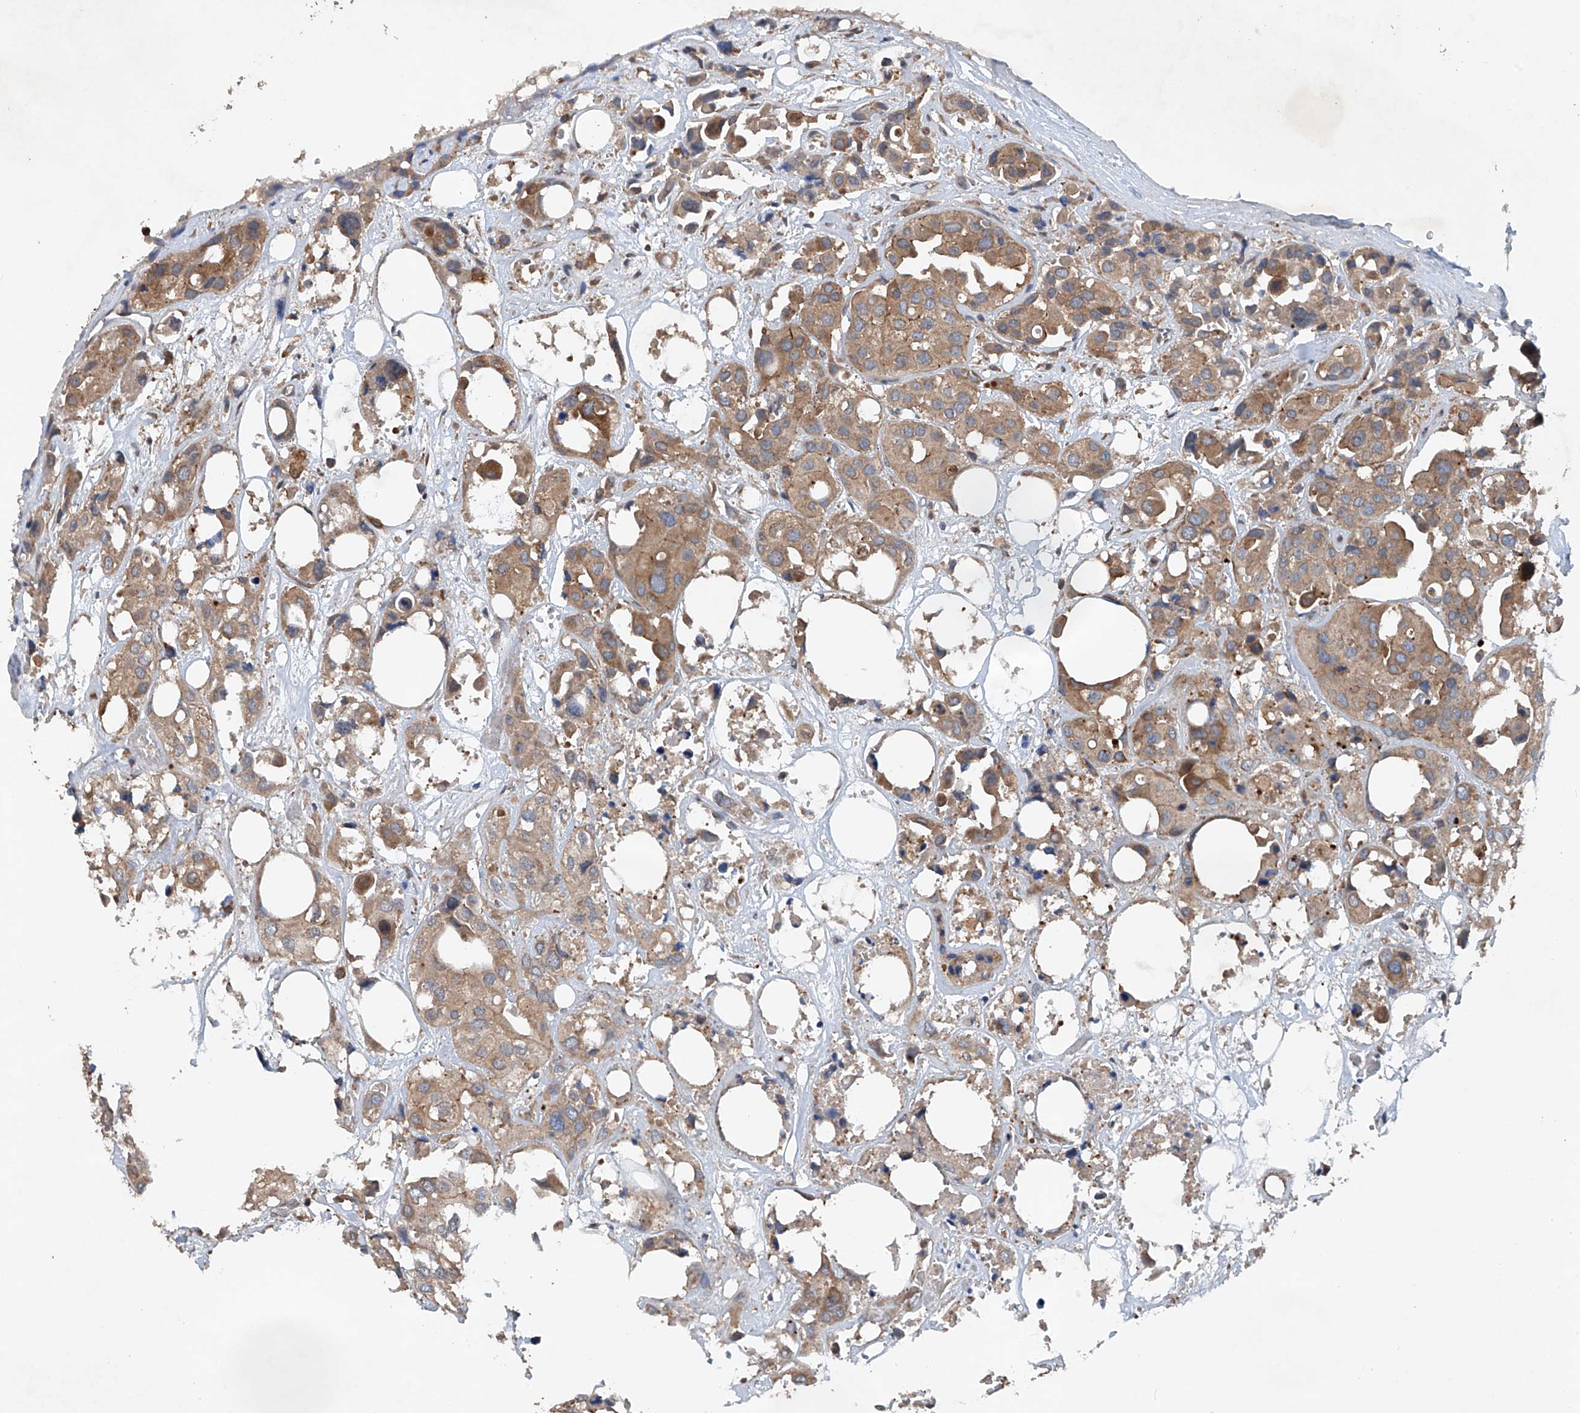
{"staining": {"intensity": "moderate", "quantity": ">75%", "location": "cytoplasmic/membranous"}, "tissue": "urothelial cancer", "cell_type": "Tumor cells", "image_type": "cancer", "snomed": [{"axis": "morphology", "description": "Urothelial carcinoma, High grade"}, {"axis": "topography", "description": "Urinary bladder"}], "caption": "This histopathology image displays high-grade urothelial carcinoma stained with IHC to label a protein in brown. The cytoplasmic/membranous of tumor cells show moderate positivity for the protein. Nuclei are counter-stained blue.", "gene": "CEP85L", "patient": {"sex": "male", "age": 64}}